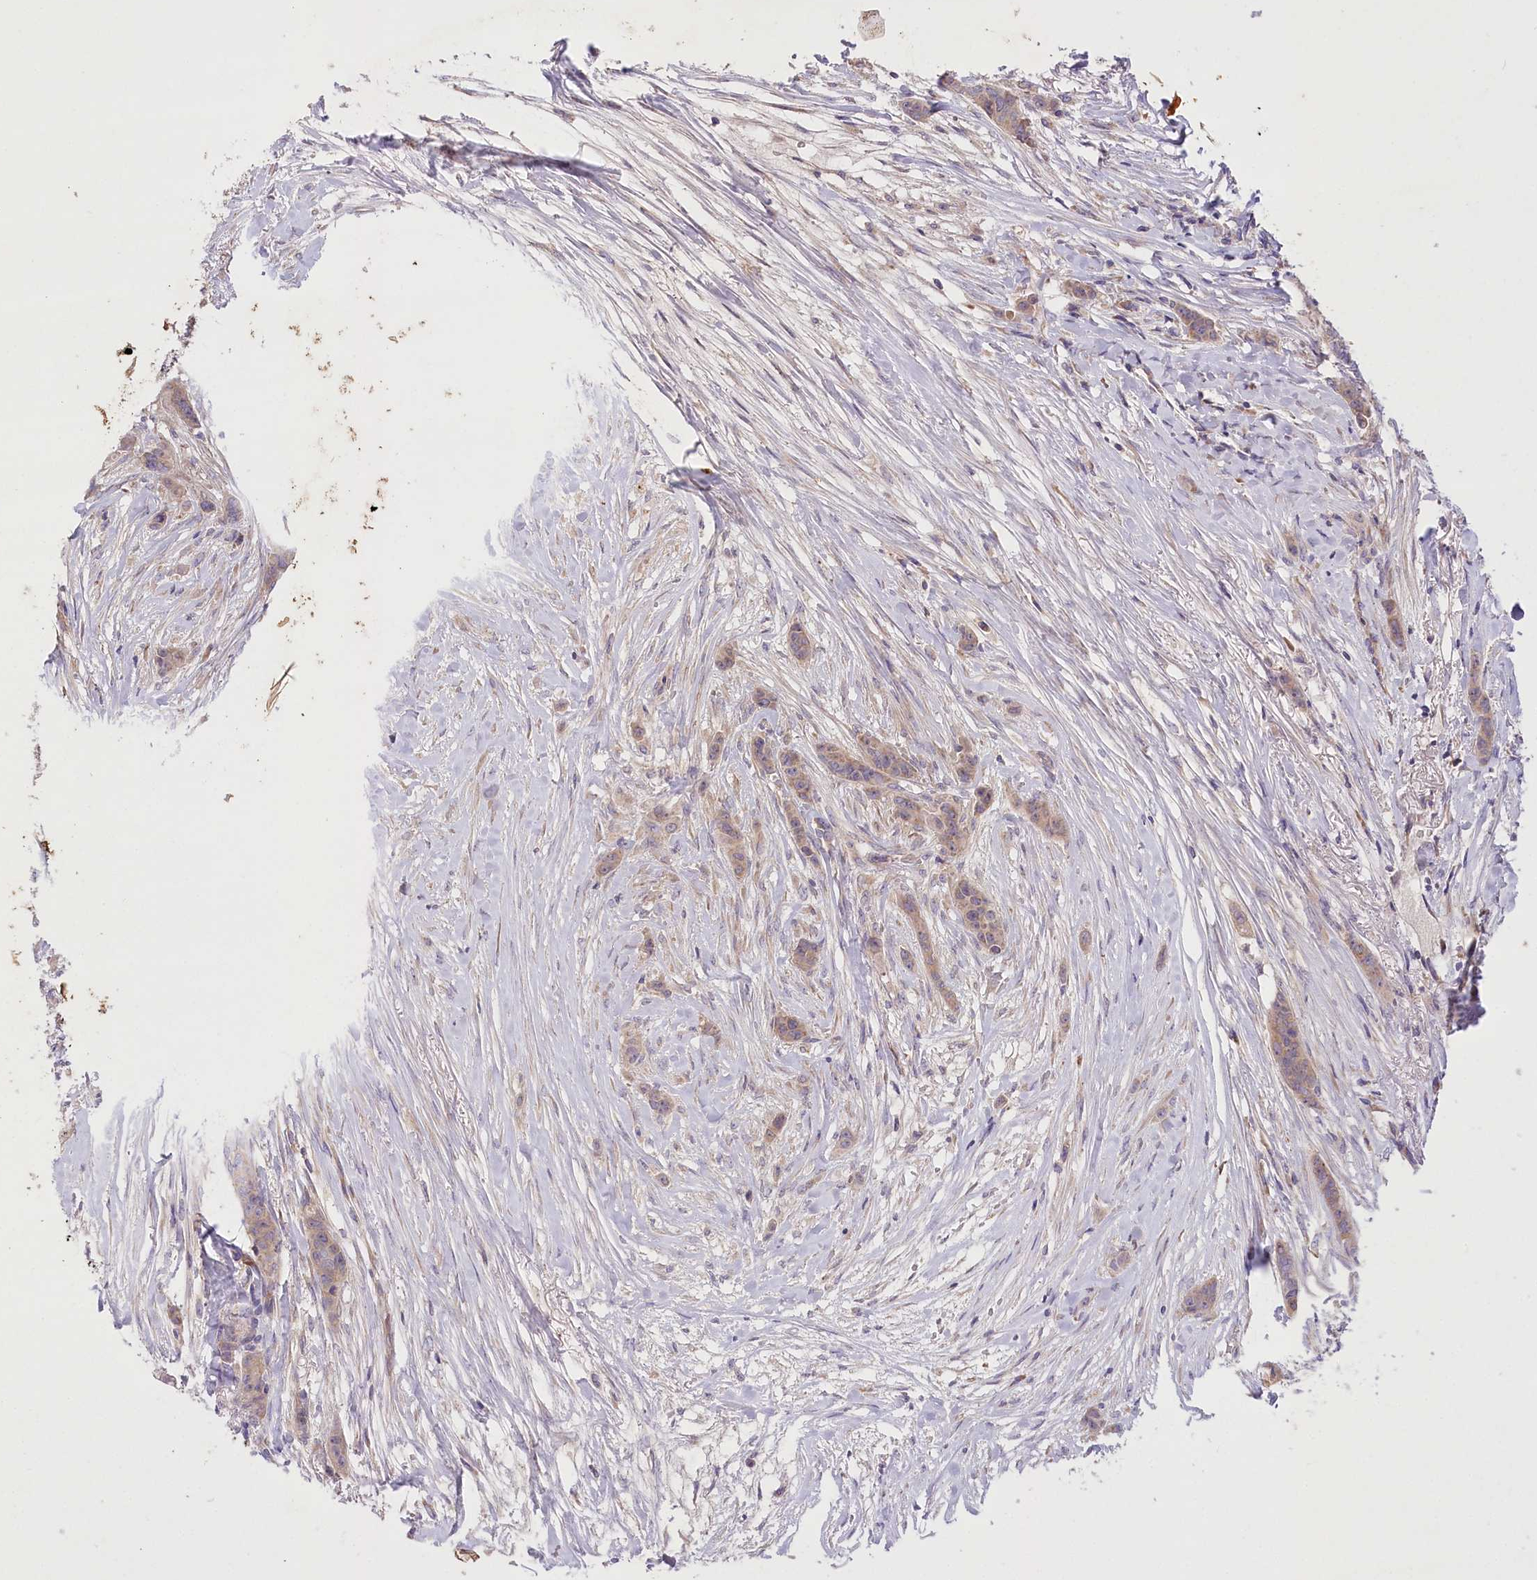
{"staining": {"intensity": "weak", "quantity": ">75%", "location": "cytoplasmic/membranous"}, "tissue": "breast cancer", "cell_type": "Tumor cells", "image_type": "cancer", "snomed": [{"axis": "morphology", "description": "Duct carcinoma"}, {"axis": "topography", "description": "Breast"}], "caption": "Protein positivity by immunohistochemistry exhibits weak cytoplasmic/membranous staining in approximately >75% of tumor cells in breast cancer (infiltrating ductal carcinoma).", "gene": "PBLD", "patient": {"sex": "female", "age": 40}}